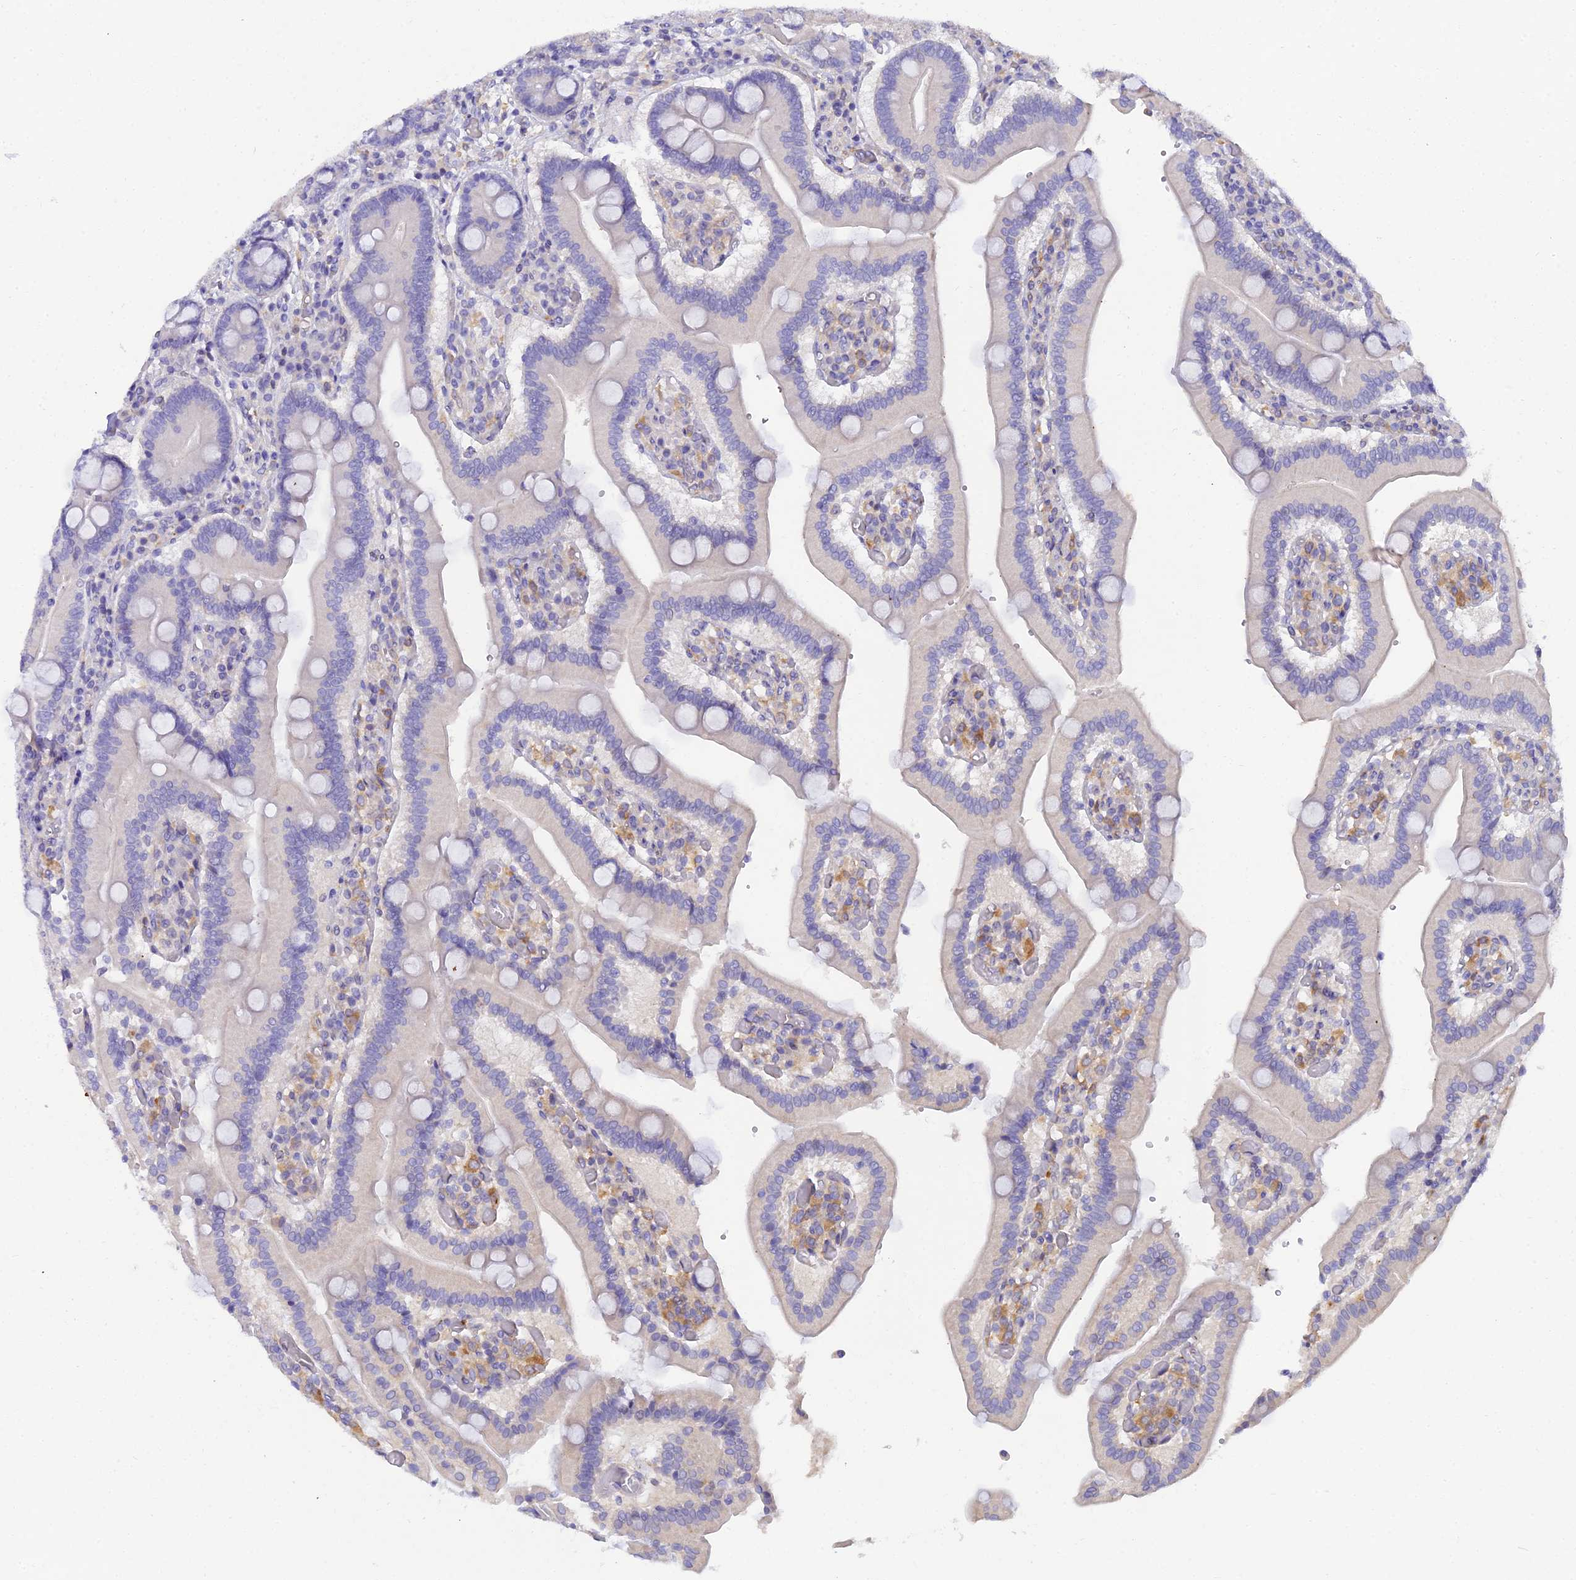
{"staining": {"intensity": "negative", "quantity": "none", "location": "none"}, "tissue": "duodenum", "cell_type": "Glandular cells", "image_type": "normal", "snomed": [{"axis": "morphology", "description": "Normal tissue, NOS"}, {"axis": "topography", "description": "Duodenum"}], "caption": "Immunohistochemistry of unremarkable human duodenum demonstrates no positivity in glandular cells.", "gene": "ARL8A", "patient": {"sex": "female", "age": 62}}